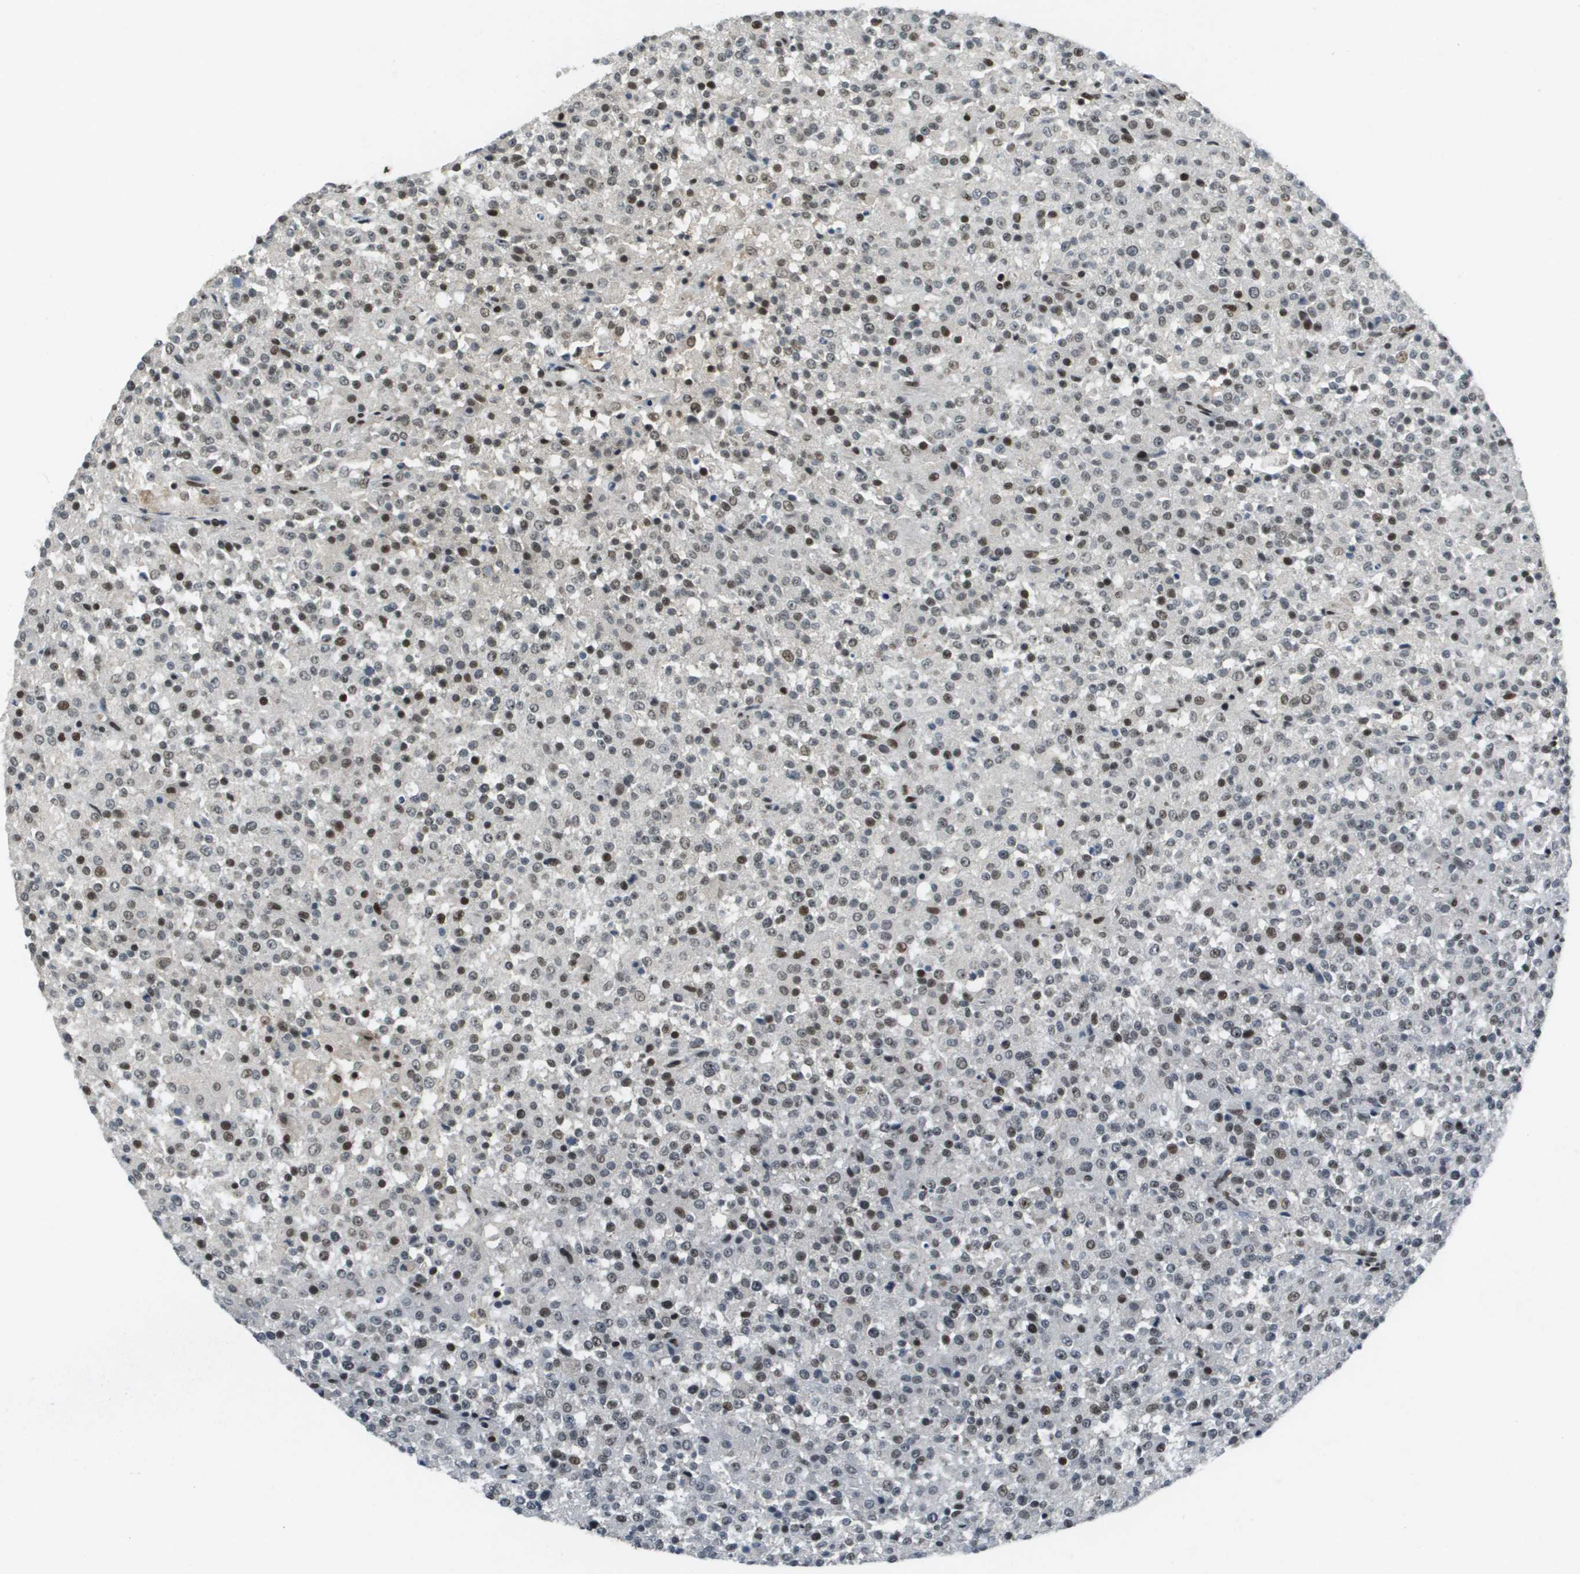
{"staining": {"intensity": "moderate", "quantity": "25%-75%", "location": "nuclear"}, "tissue": "testis cancer", "cell_type": "Tumor cells", "image_type": "cancer", "snomed": [{"axis": "morphology", "description": "Seminoma, NOS"}, {"axis": "topography", "description": "Testis"}], "caption": "Immunohistochemical staining of human testis seminoma reveals moderate nuclear protein staining in about 25%-75% of tumor cells. The staining was performed using DAB (3,3'-diaminobenzidine) to visualize the protein expression in brown, while the nuclei were stained in blue with hematoxylin (Magnification: 20x).", "gene": "IRF7", "patient": {"sex": "male", "age": 59}}